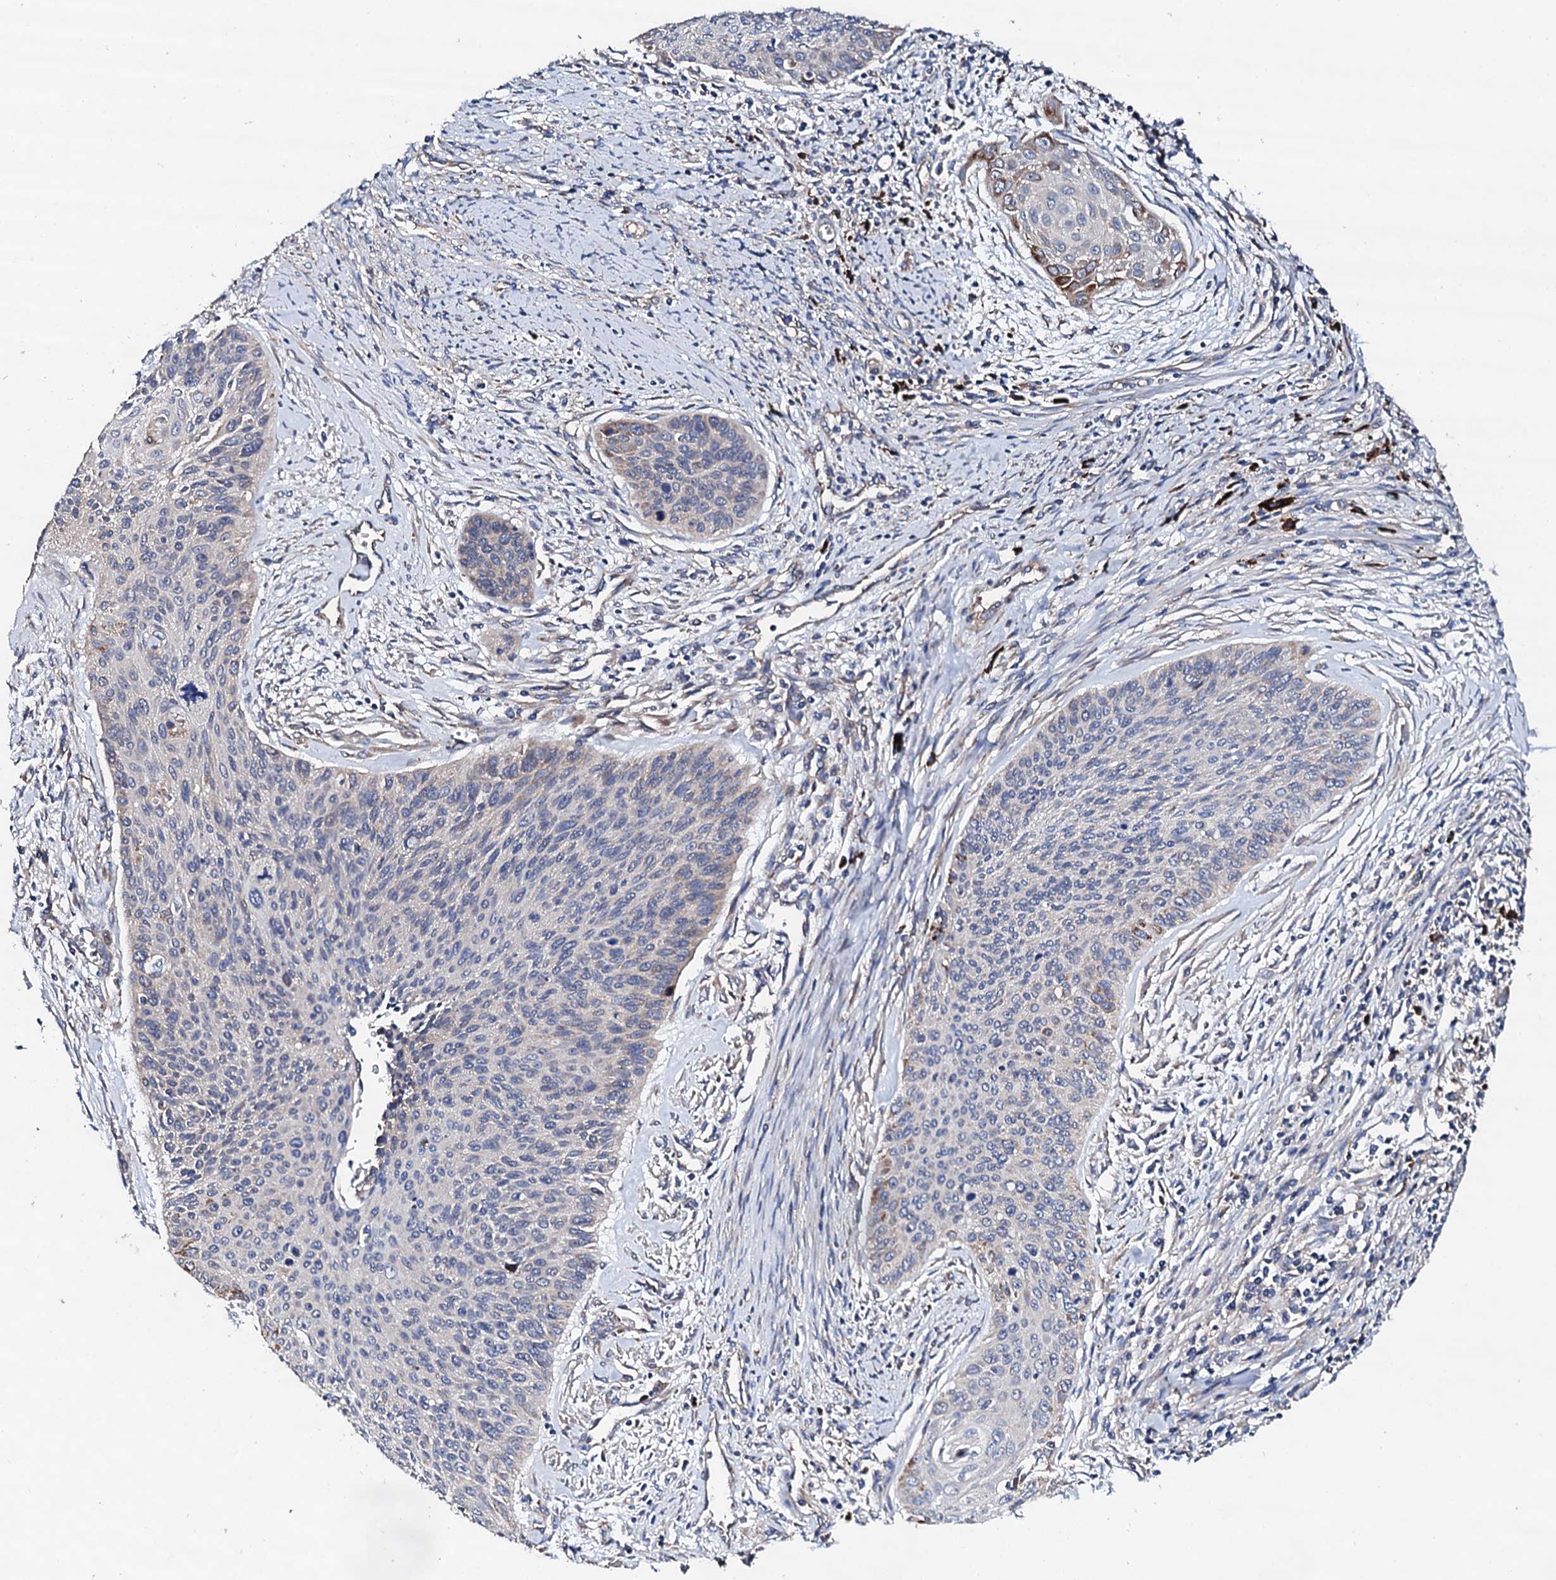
{"staining": {"intensity": "negative", "quantity": "none", "location": "none"}, "tissue": "cervical cancer", "cell_type": "Tumor cells", "image_type": "cancer", "snomed": [{"axis": "morphology", "description": "Squamous cell carcinoma, NOS"}, {"axis": "topography", "description": "Cervix"}], "caption": "High magnification brightfield microscopy of cervical squamous cell carcinoma stained with DAB (3,3'-diaminobenzidine) (brown) and counterstained with hematoxylin (blue): tumor cells show no significant staining.", "gene": "LIPT2", "patient": {"sex": "female", "age": 55}}